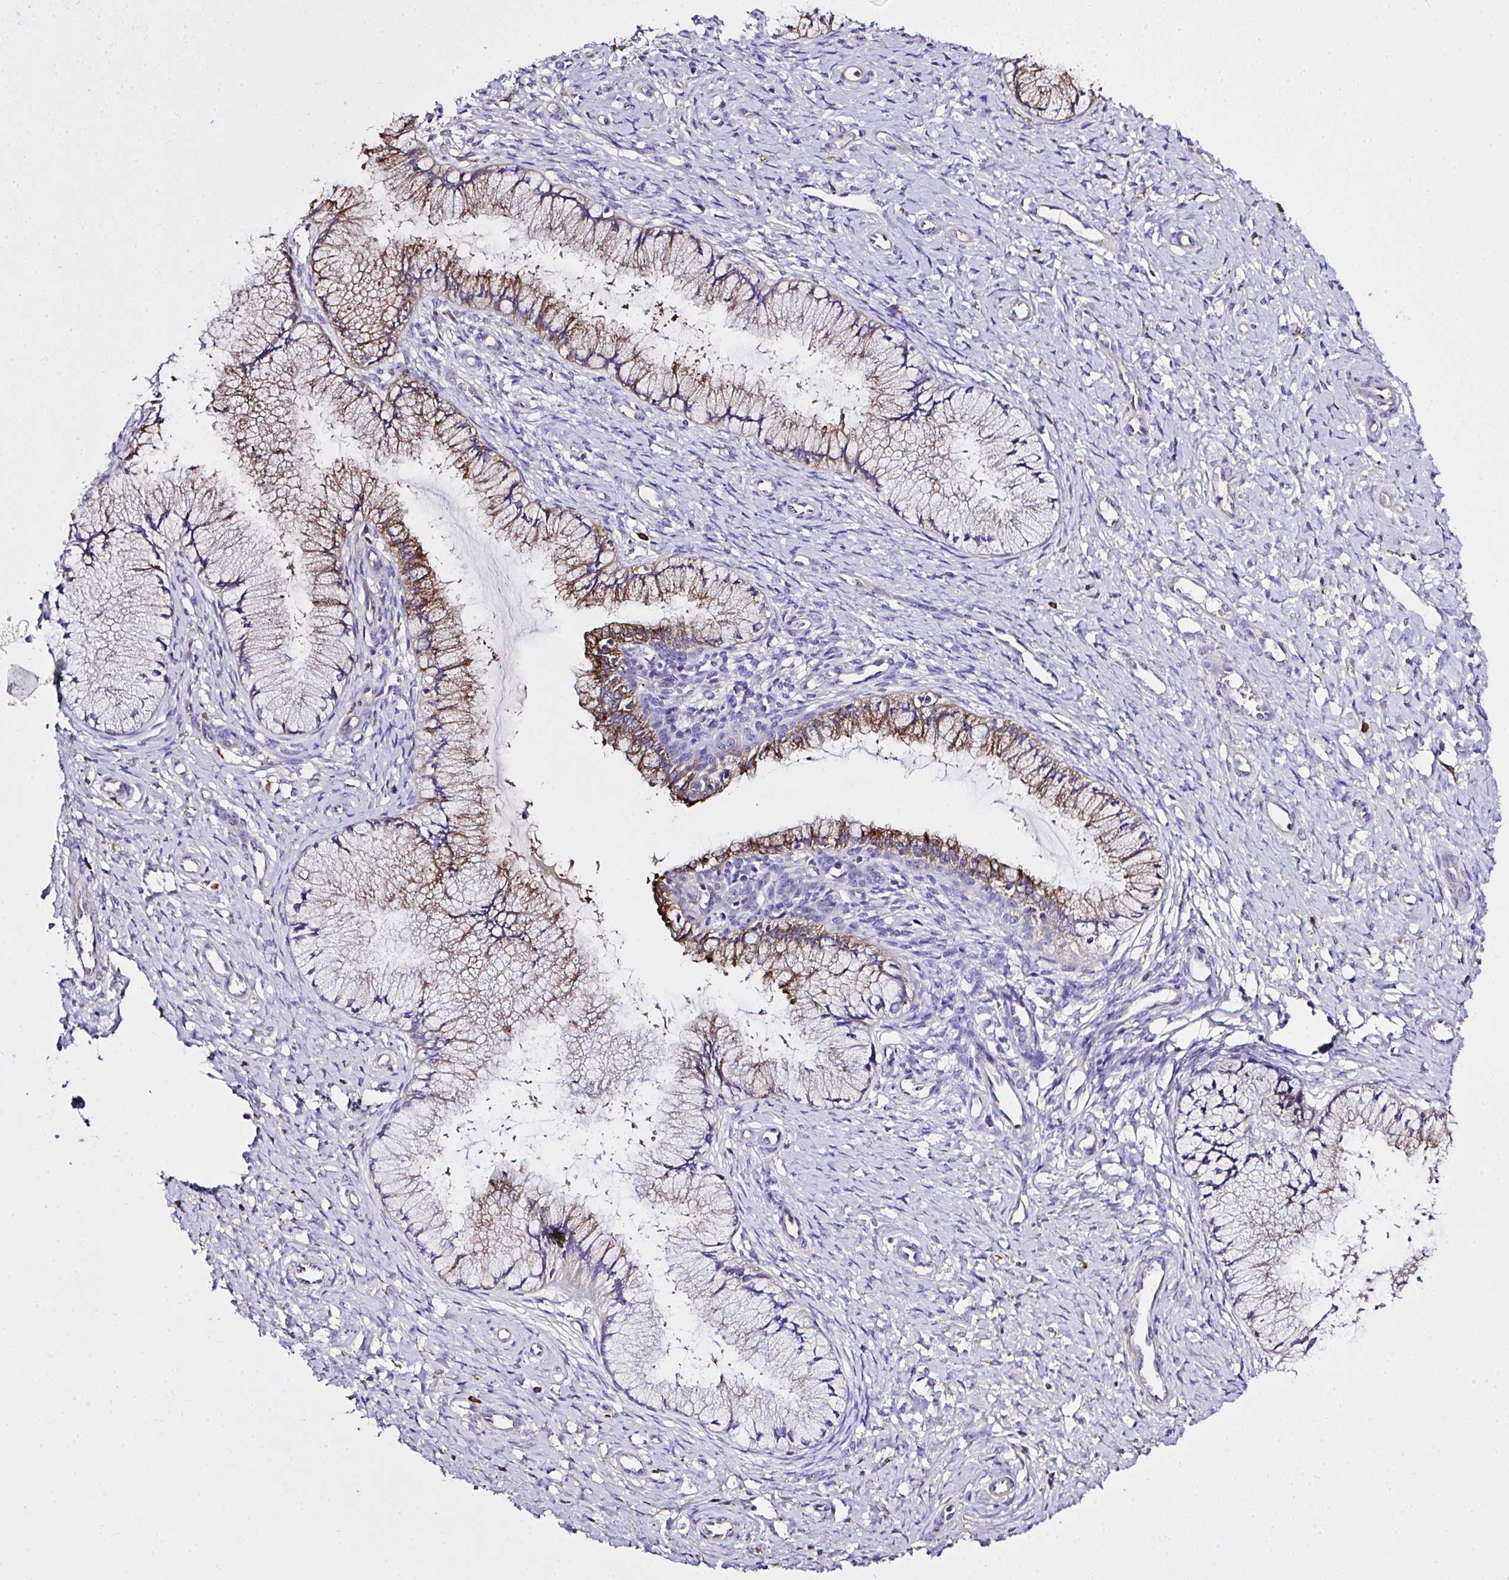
{"staining": {"intensity": "strong", "quantity": ">75%", "location": "cytoplasmic/membranous"}, "tissue": "cervix", "cell_type": "Glandular cells", "image_type": "normal", "snomed": [{"axis": "morphology", "description": "Normal tissue, NOS"}, {"axis": "topography", "description": "Cervix"}], "caption": "Cervix stained for a protein demonstrates strong cytoplasmic/membranous positivity in glandular cells. The protein of interest is shown in brown color, while the nuclei are stained blue.", "gene": "ZNF813", "patient": {"sex": "female", "age": 37}}